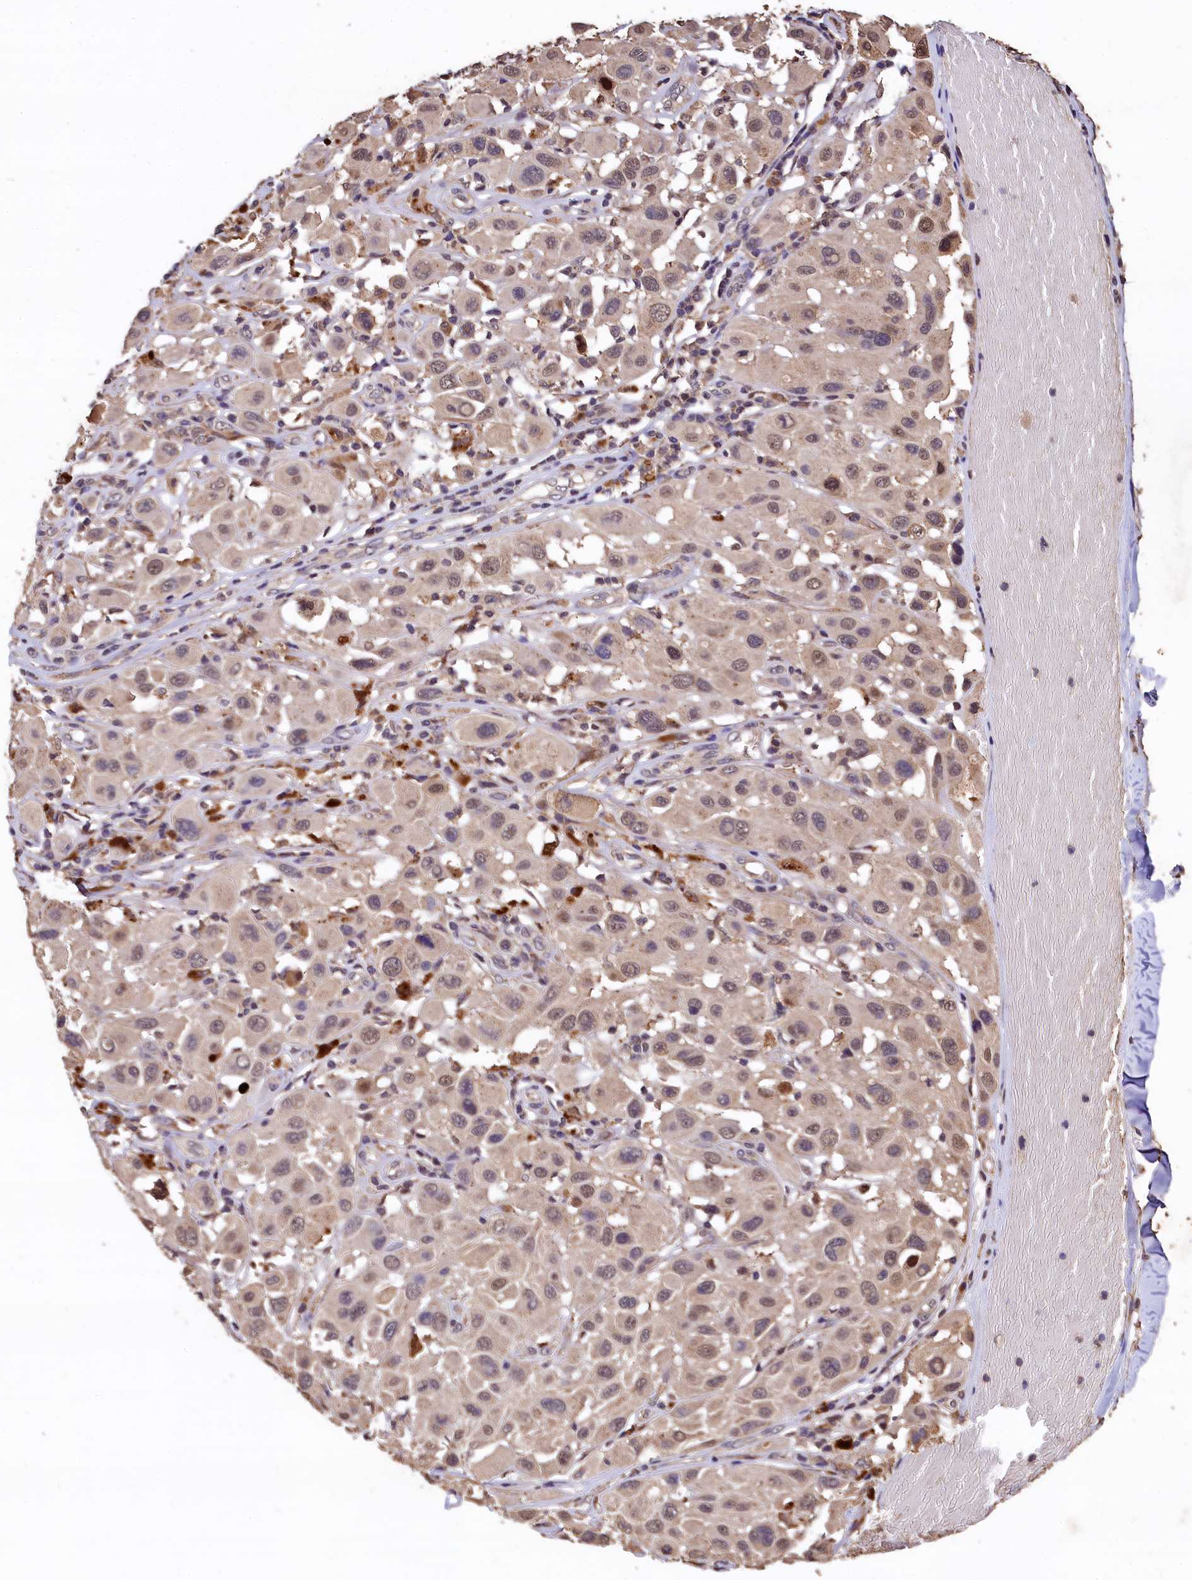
{"staining": {"intensity": "weak", "quantity": "25%-75%", "location": "cytoplasmic/membranous,nuclear"}, "tissue": "melanoma", "cell_type": "Tumor cells", "image_type": "cancer", "snomed": [{"axis": "morphology", "description": "Malignant melanoma, Metastatic site"}, {"axis": "topography", "description": "Skin"}], "caption": "Protein expression analysis of human melanoma reveals weak cytoplasmic/membranous and nuclear expression in about 25%-75% of tumor cells.", "gene": "LSM4", "patient": {"sex": "male", "age": 41}}